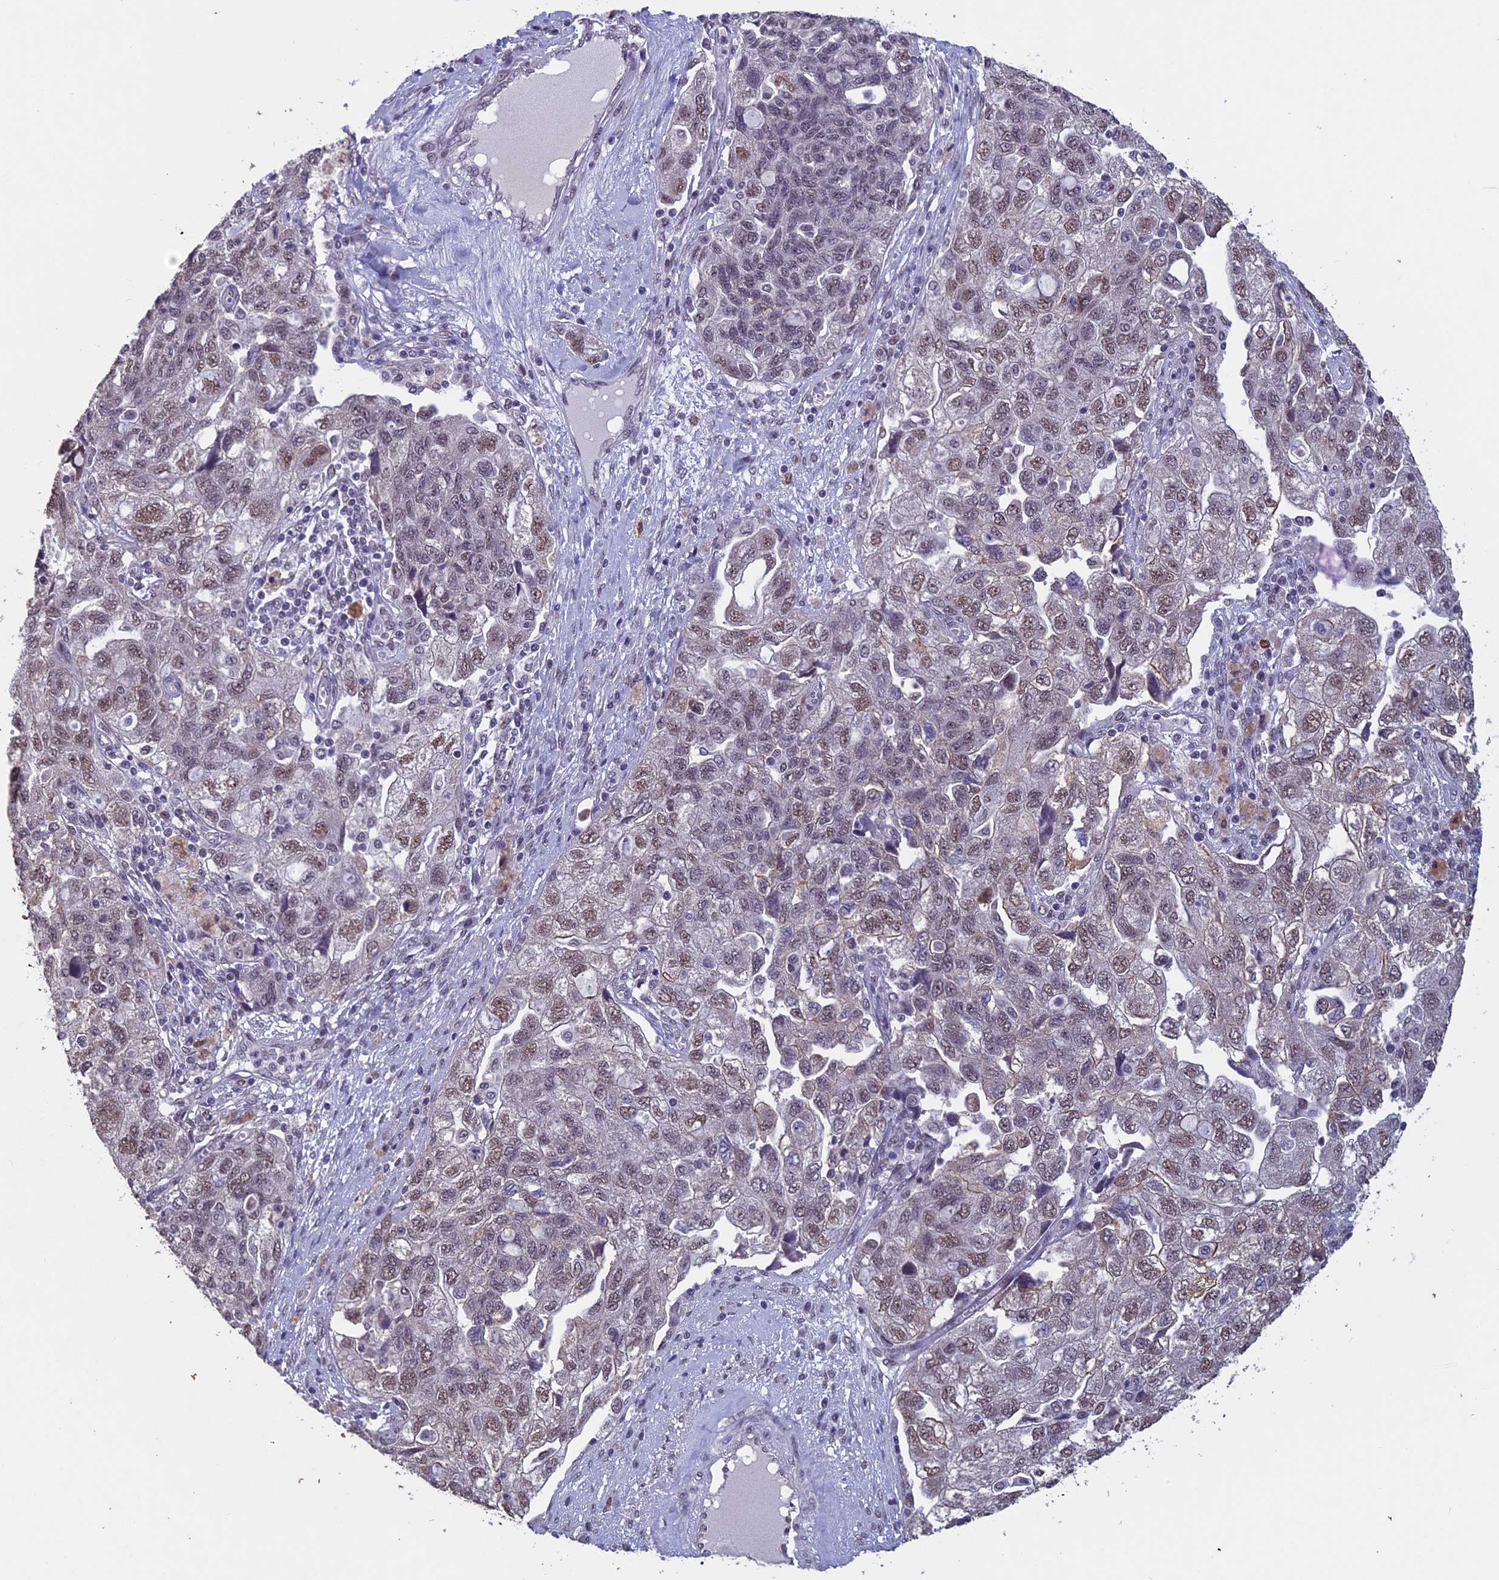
{"staining": {"intensity": "weak", "quantity": ">75%", "location": "nuclear"}, "tissue": "ovarian cancer", "cell_type": "Tumor cells", "image_type": "cancer", "snomed": [{"axis": "morphology", "description": "Carcinoma, NOS"}, {"axis": "morphology", "description": "Cystadenocarcinoma, serous, NOS"}, {"axis": "topography", "description": "Ovary"}], "caption": "Immunohistochemistry photomicrograph of neoplastic tissue: ovarian cancer (serous cystadenocarcinoma) stained using immunohistochemistry (IHC) shows low levels of weak protein expression localized specifically in the nuclear of tumor cells, appearing as a nuclear brown color.", "gene": "RNF40", "patient": {"sex": "female", "age": 69}}